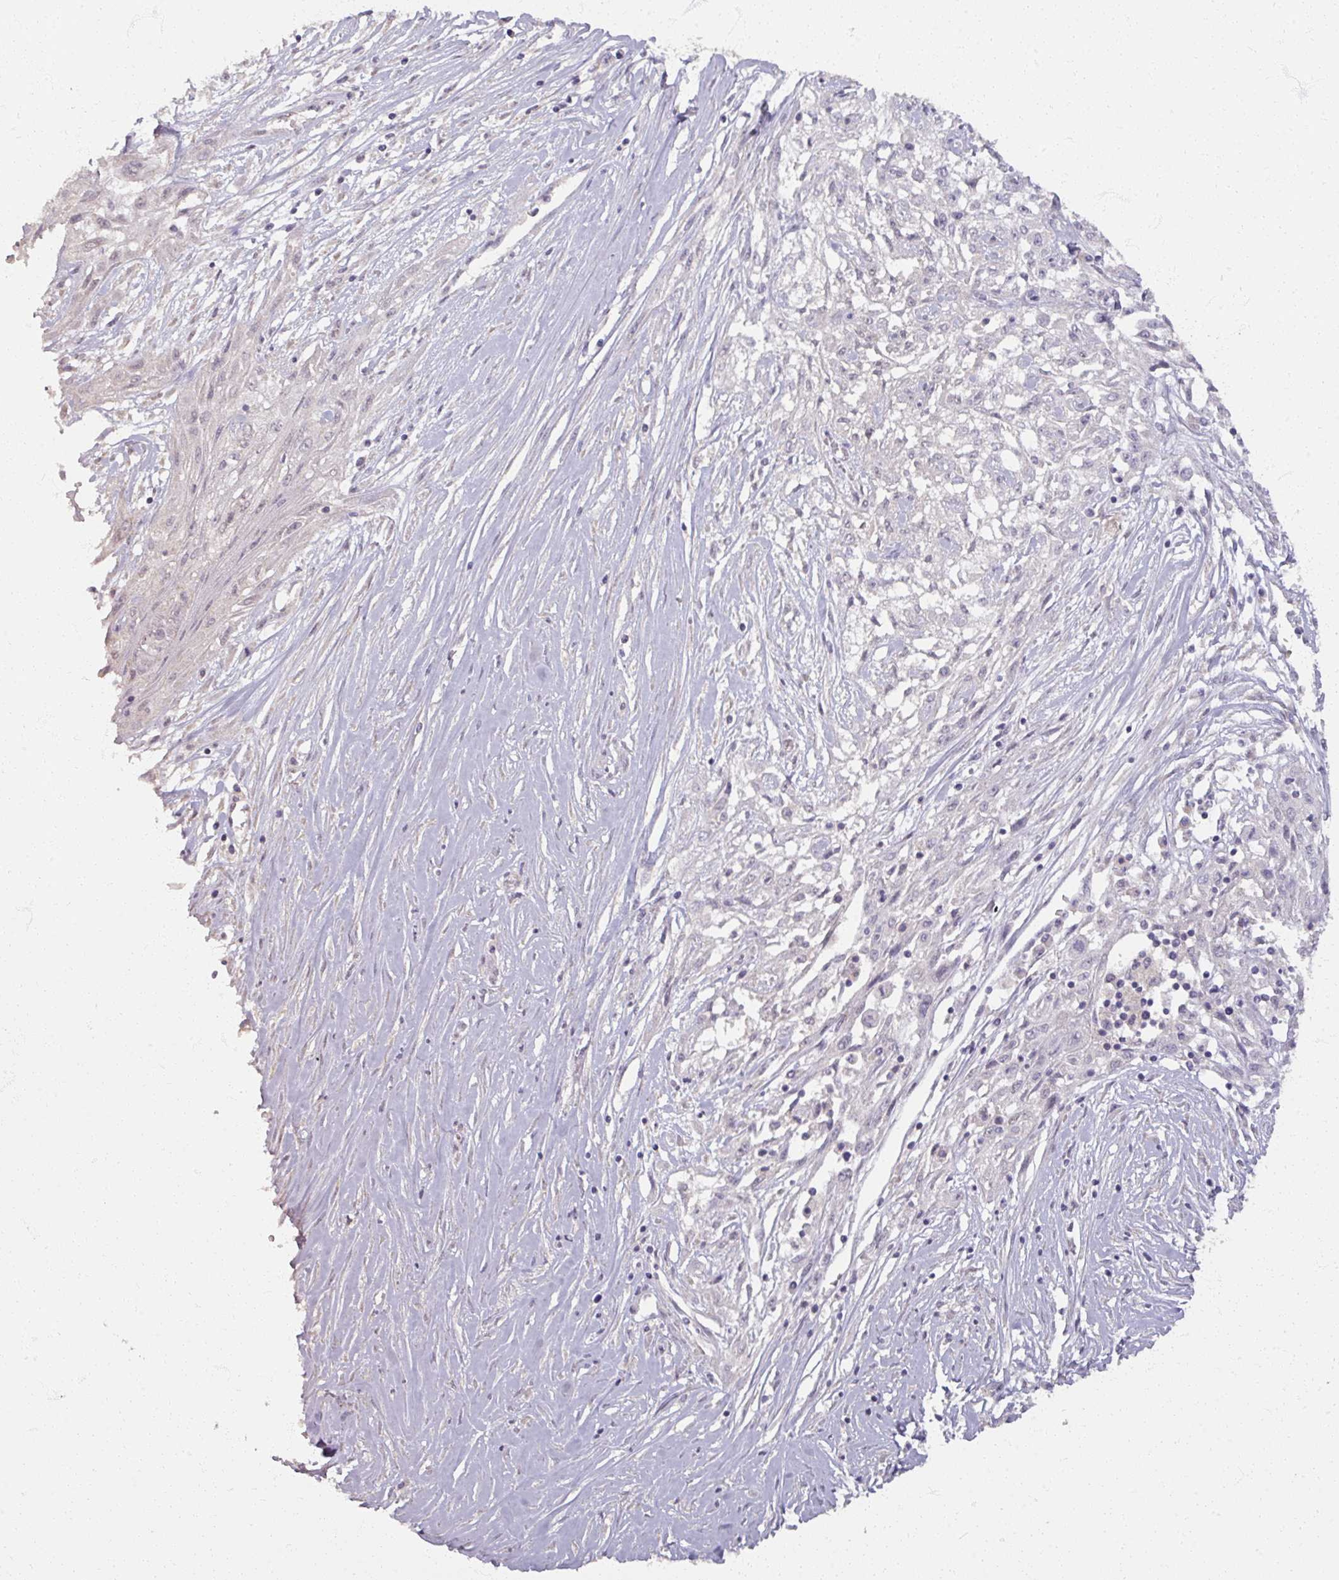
{"staining": {"intensity": "negative", "quantity": "none", "location": "none"}, "tissue": "skin cancer", "cell_type": "Tumor cells", "image_type": "cancer", "snomed": [{"axis": "morphology", "description": "Squamous cell carcinoma, NOS"}, {"axis": "morphology", "description": "Squamous cell carcinoma, metastatic, NOS"}, {"axis": "topography", "description": "Skin"}, {"axis": "topography", "description": "Lymph node"}], "caption": "DAB (3,3'-diaminobenzidine) immunohistochemical staining of human squamous cell carcinoma (skin) exhibits no significant staining in tumor cells.", "gene": "SOX11", "patient": {"sex": "male", "age": 75}}